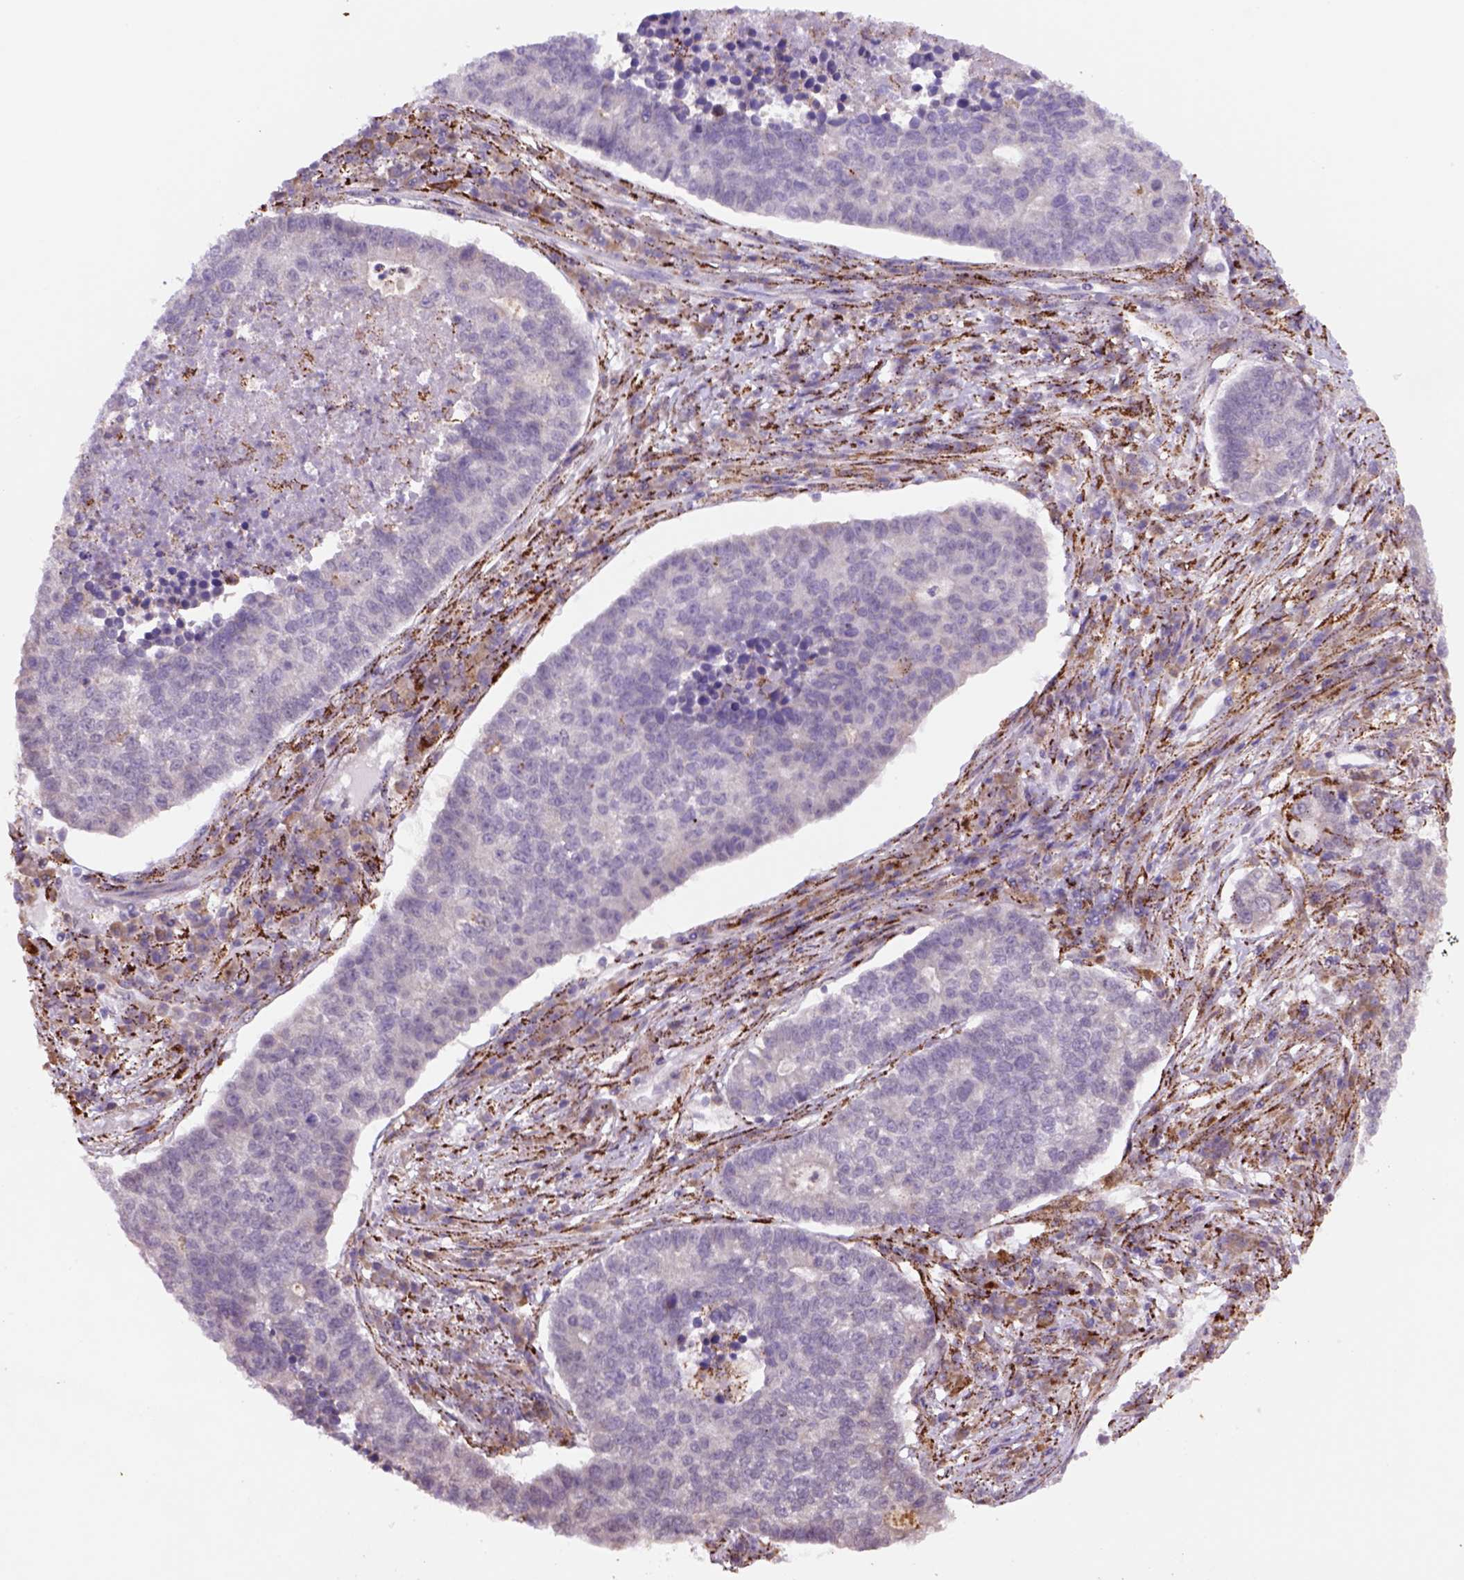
{"staining": {"intensity": "negative", "quantity": "none", "location": "none"}, "tissue": "lung cancer", "cell_type": "Tumor cells", "image_type": "cancer", "snomed": [{"axis": "morphology", "description": "Adenocarcinoma, NOS"}, {"axis": "topography", "description": "Lung"}], "caption": "DAB immunohistochemical staining of adenocarcinoma (lung) displays no significant expression in tumor cells.", "gene": "FZD7", "patient": {"sex": "male", "age": 57}}